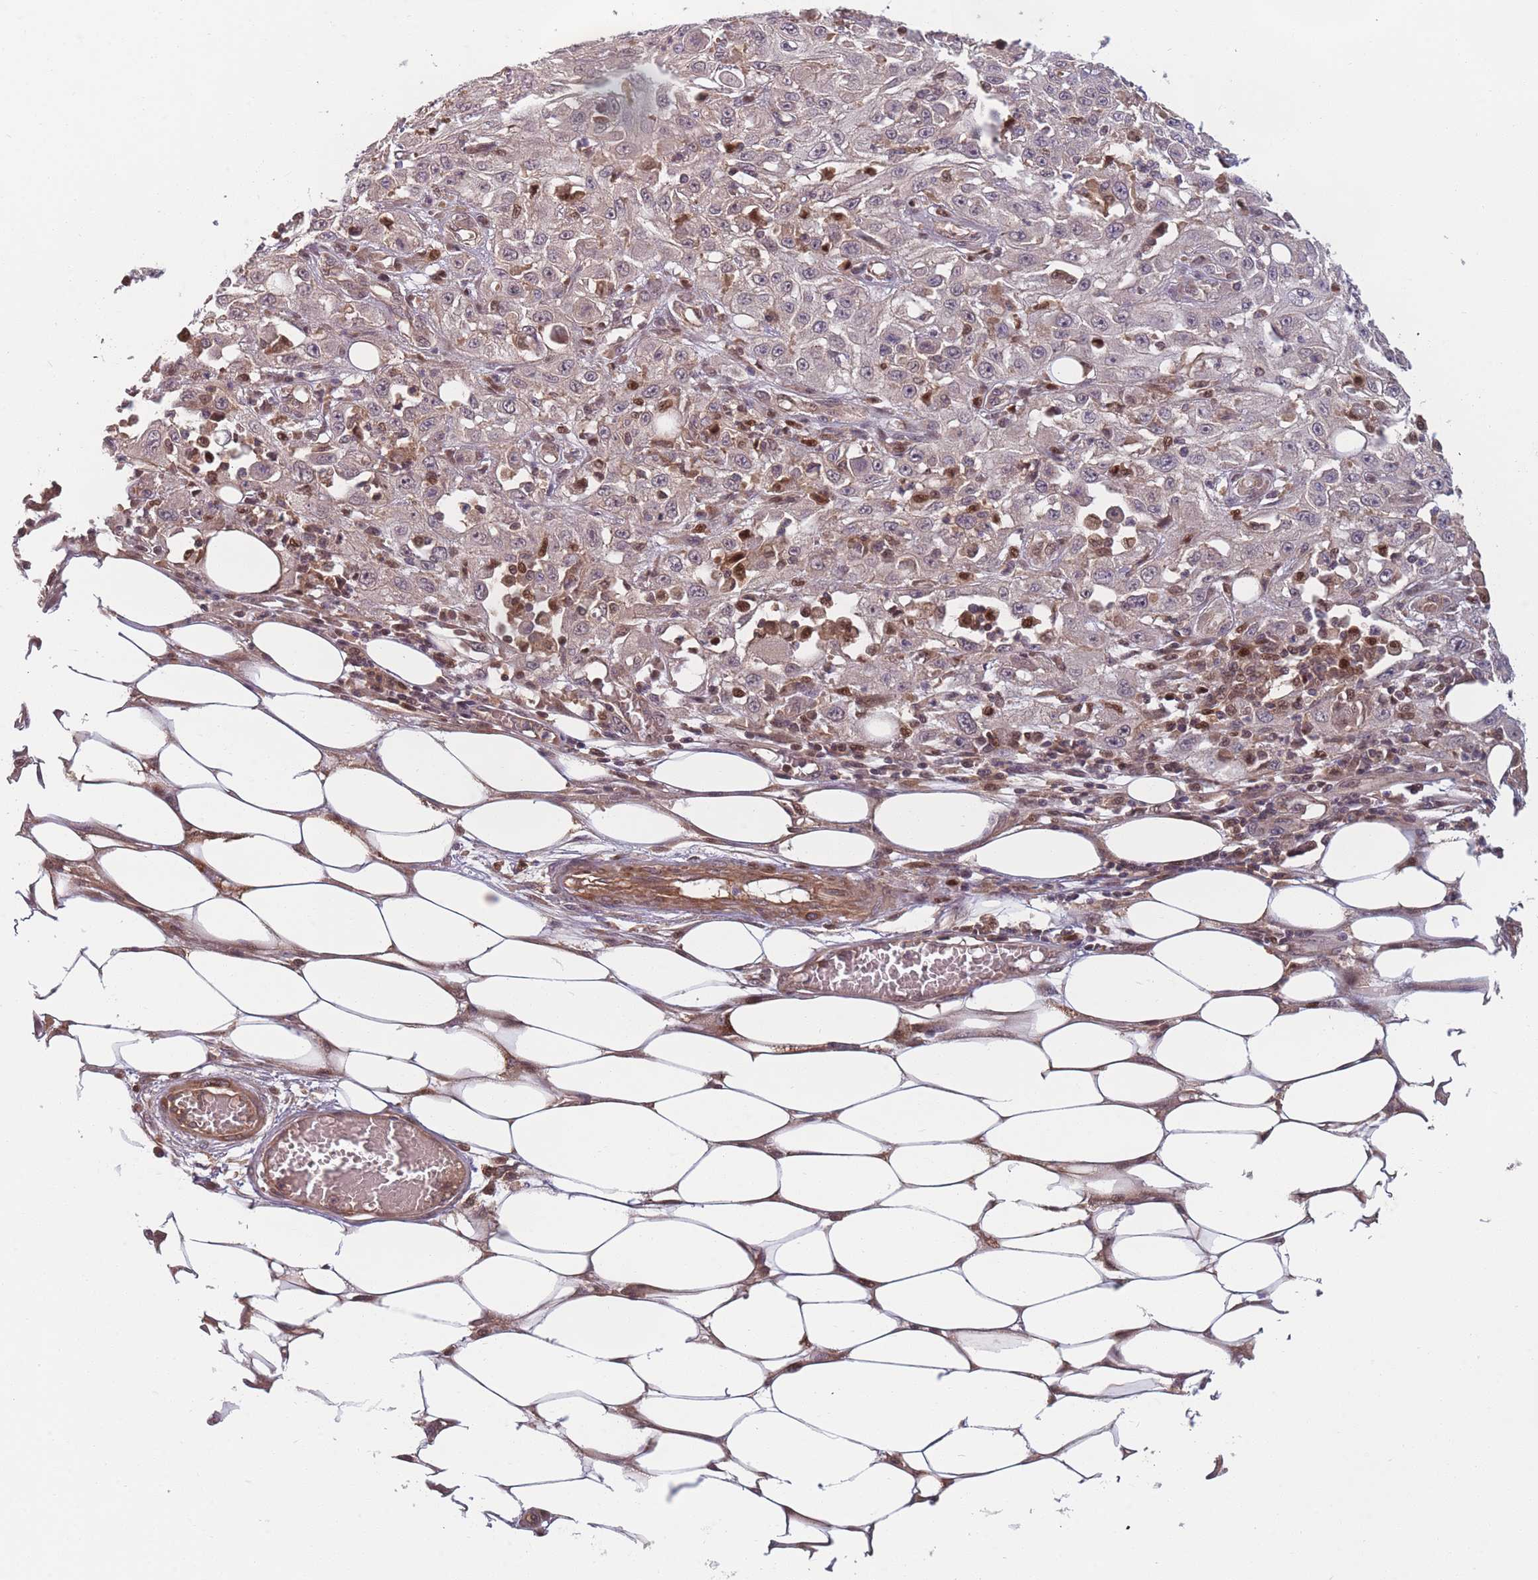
{"staining": {"intensity": "weak", "quantity": "<25%", "location": "cytoplasmic/membranous"}, "tissue": "skin cancer", "cell_type": "Tumor cells", "image_type": "cancer", "snomed": [{"axis": "morphology", "description": "Squamous cell carcinoma, NOS"}, {"axis": "morphology", "description": "Squamous cell carcinoma, metastatic, NOS"}, {"axis": "topography", "description": "Skin"}, {"axis": "topography", "description": "Lymph node"}], "caption": "This is an IHC histopathology image of human skin cancer. There is no positivity in tumor cells.", "gene": "FAM153A", "patient": {"sex": "male", "age": 75}}